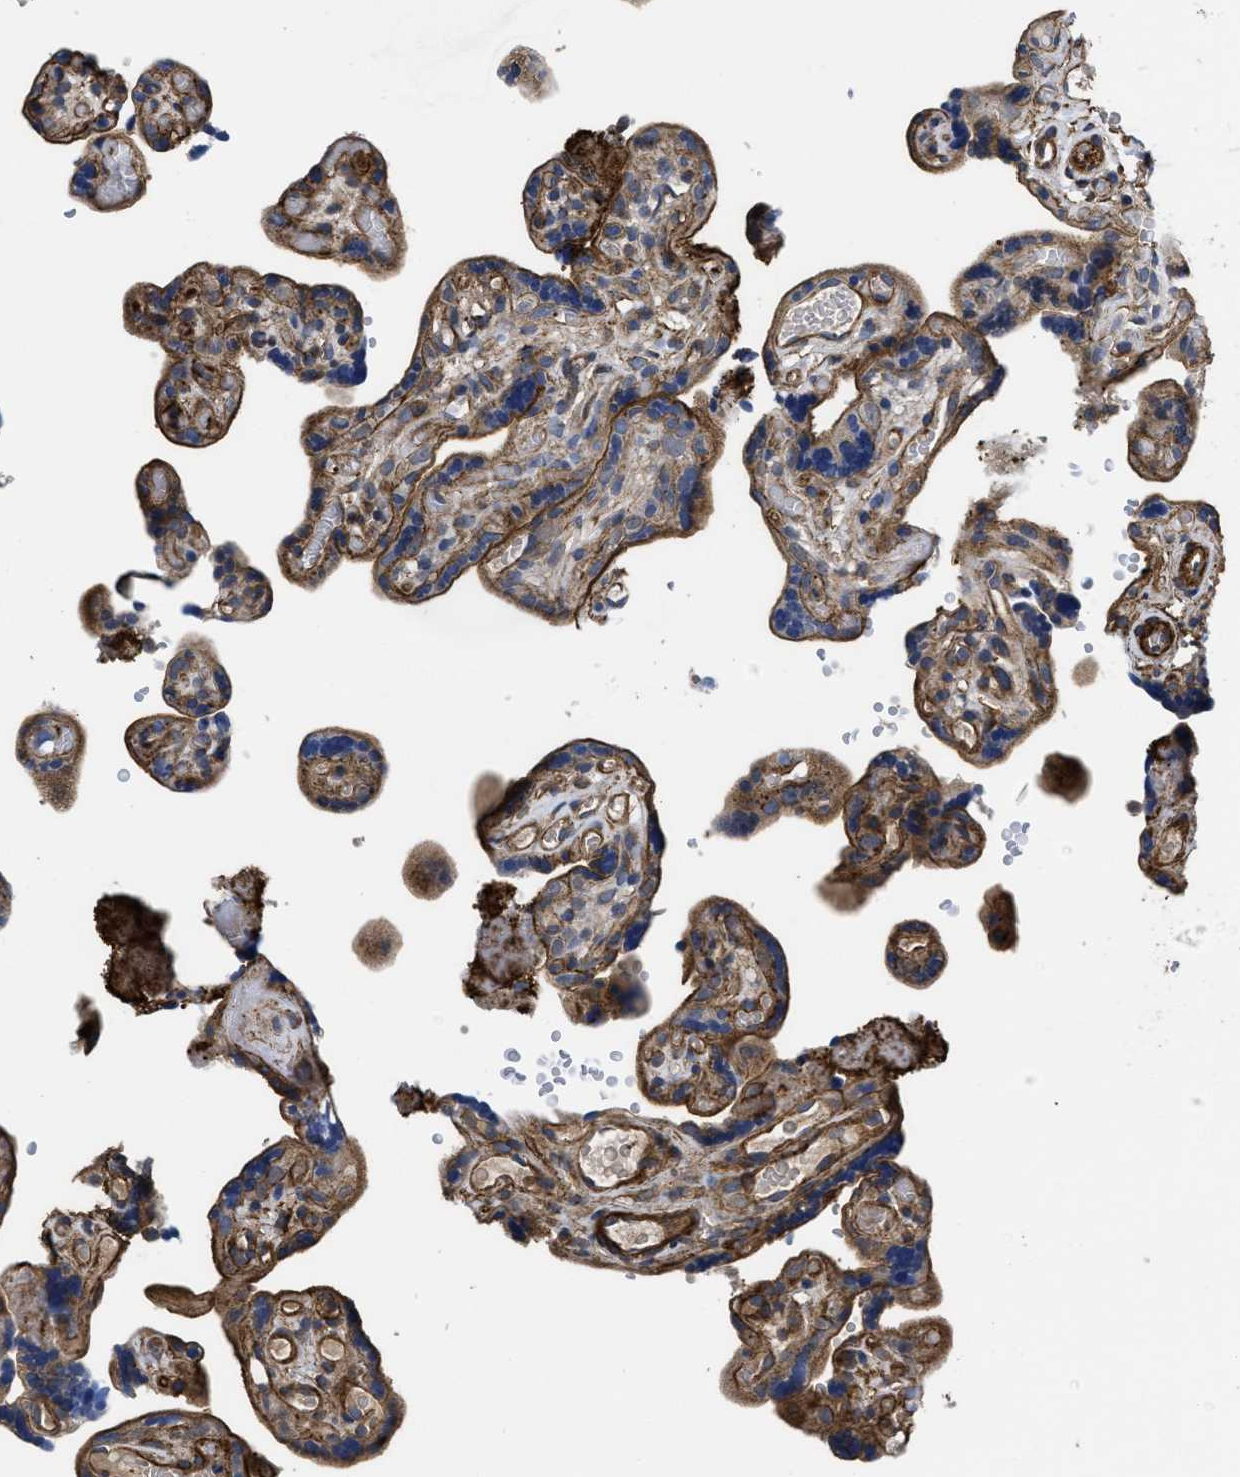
{"staining": {"intensity": "moderate", "quantity": ">75%", "location": "cytoplasmic/membranous"}, "tissue": "placenta", "cell_type": "Decidual cells", "image_type": "normal", "snomed": [{"axis": "morphology", "description": "Normal tissue, NOS"}, {"axis": "topography", "description": "Placenta"}], "caption": "The photomicrograph exhibits a brown stain indicating the presence of a protein in the cytoplasmic/membranous of decidual cells in placenta.", "gene": "SCUBE2", "patient": {"sex": "female", "age": 30}}